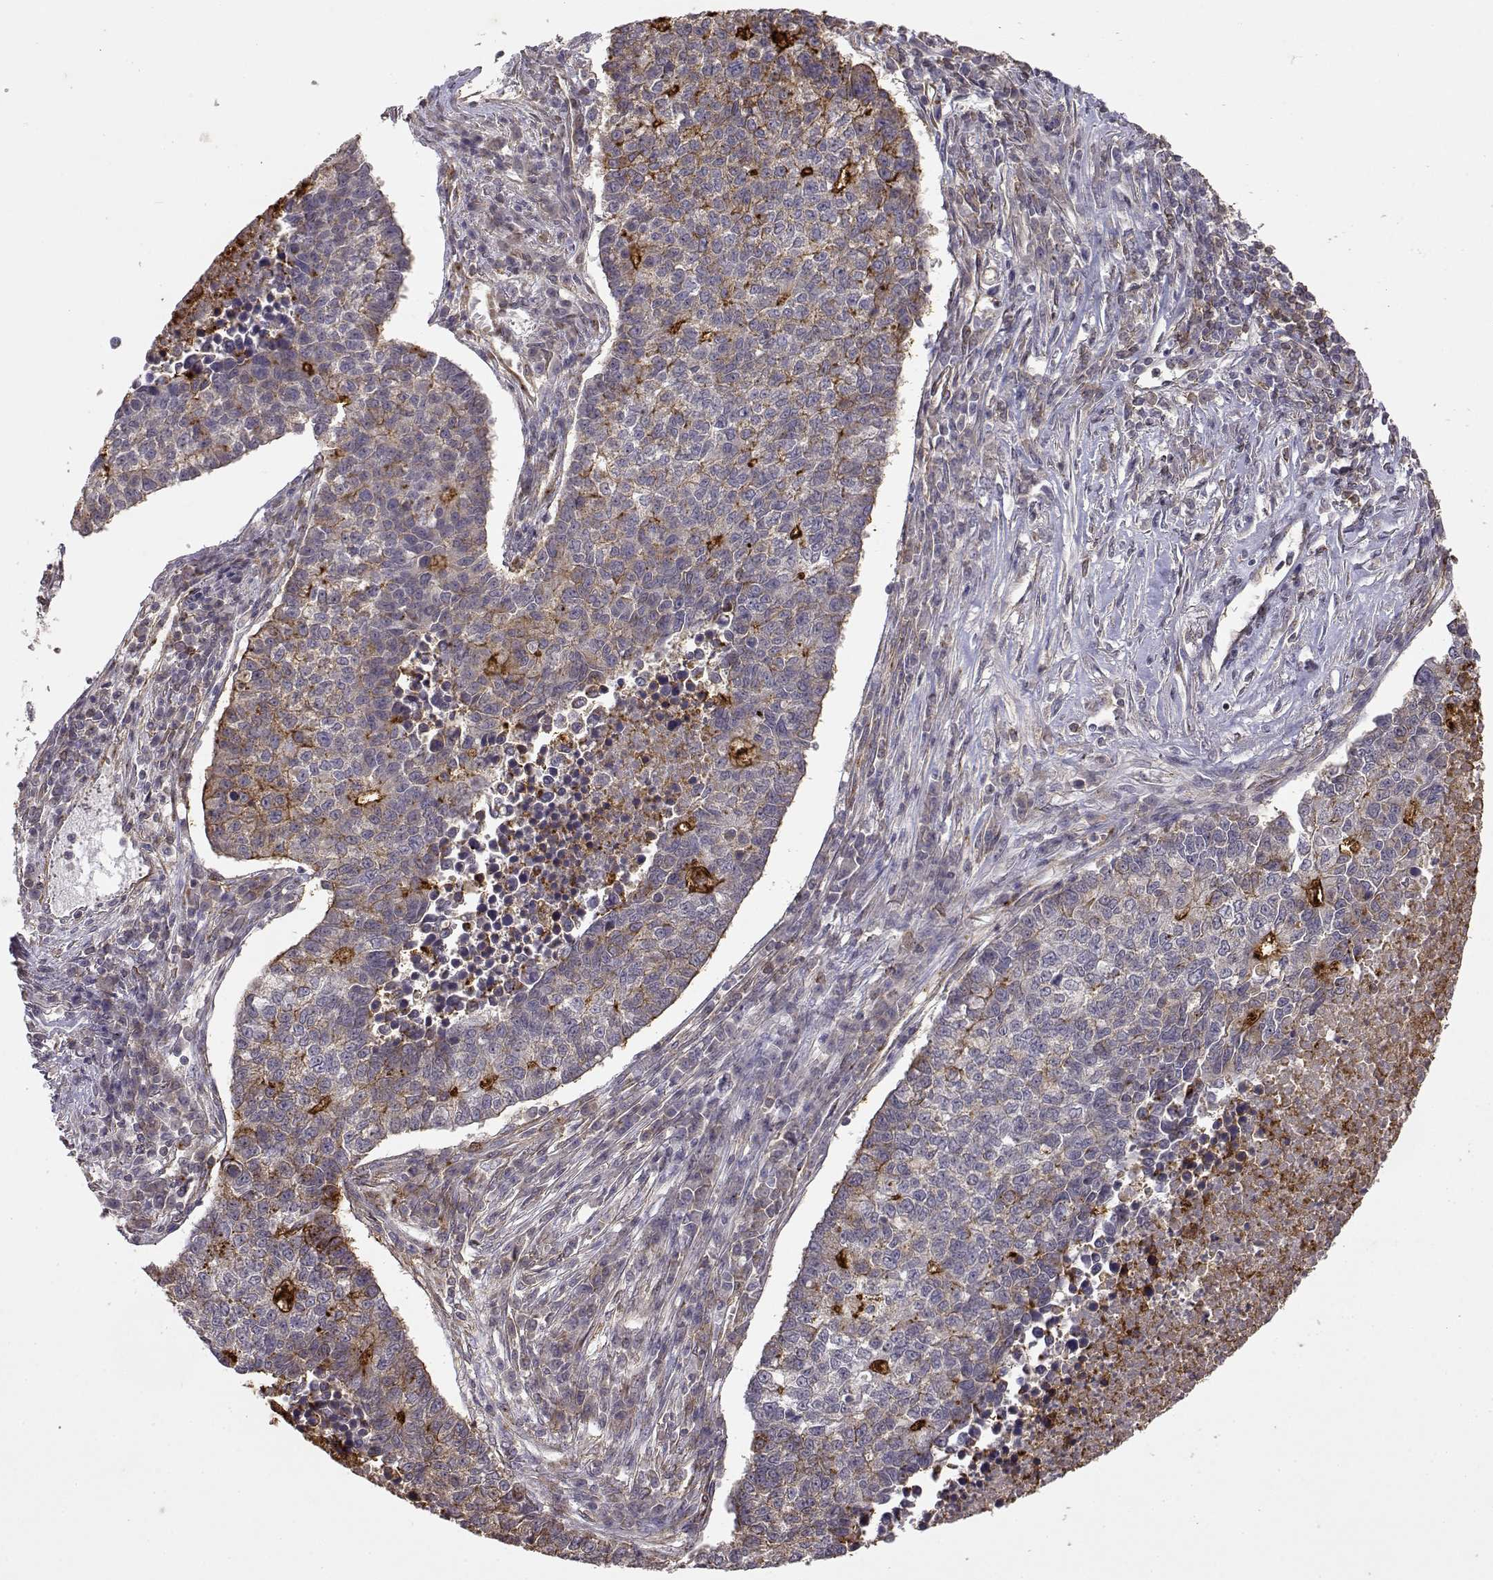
{"staining": {"intensity": "strong", "quantity": "<25%", "location": "cytoplasmic/membranous"}, "tissue": "lung cancer", "cell_type": "Tumor cells", "image_type": "cancer", "snomed": [{"axis": "morphology", "description": "Adenocarcinoma, NOS"}, {"axis": "topography", "description": "Lung"}], "caption": "High-magnification brightfield microscopy of lung adenocarcinoma stained with DAB (3,3'-diaminobenzidine) (brown) and counterstained with hematoxylin (blue). tumor cells exhibit strong cytoplasmic/membranous staining is appreciated in approximately<25% of cells.", "gene": "IFITM1", "patient": {"sex": "male", "age": 57}}